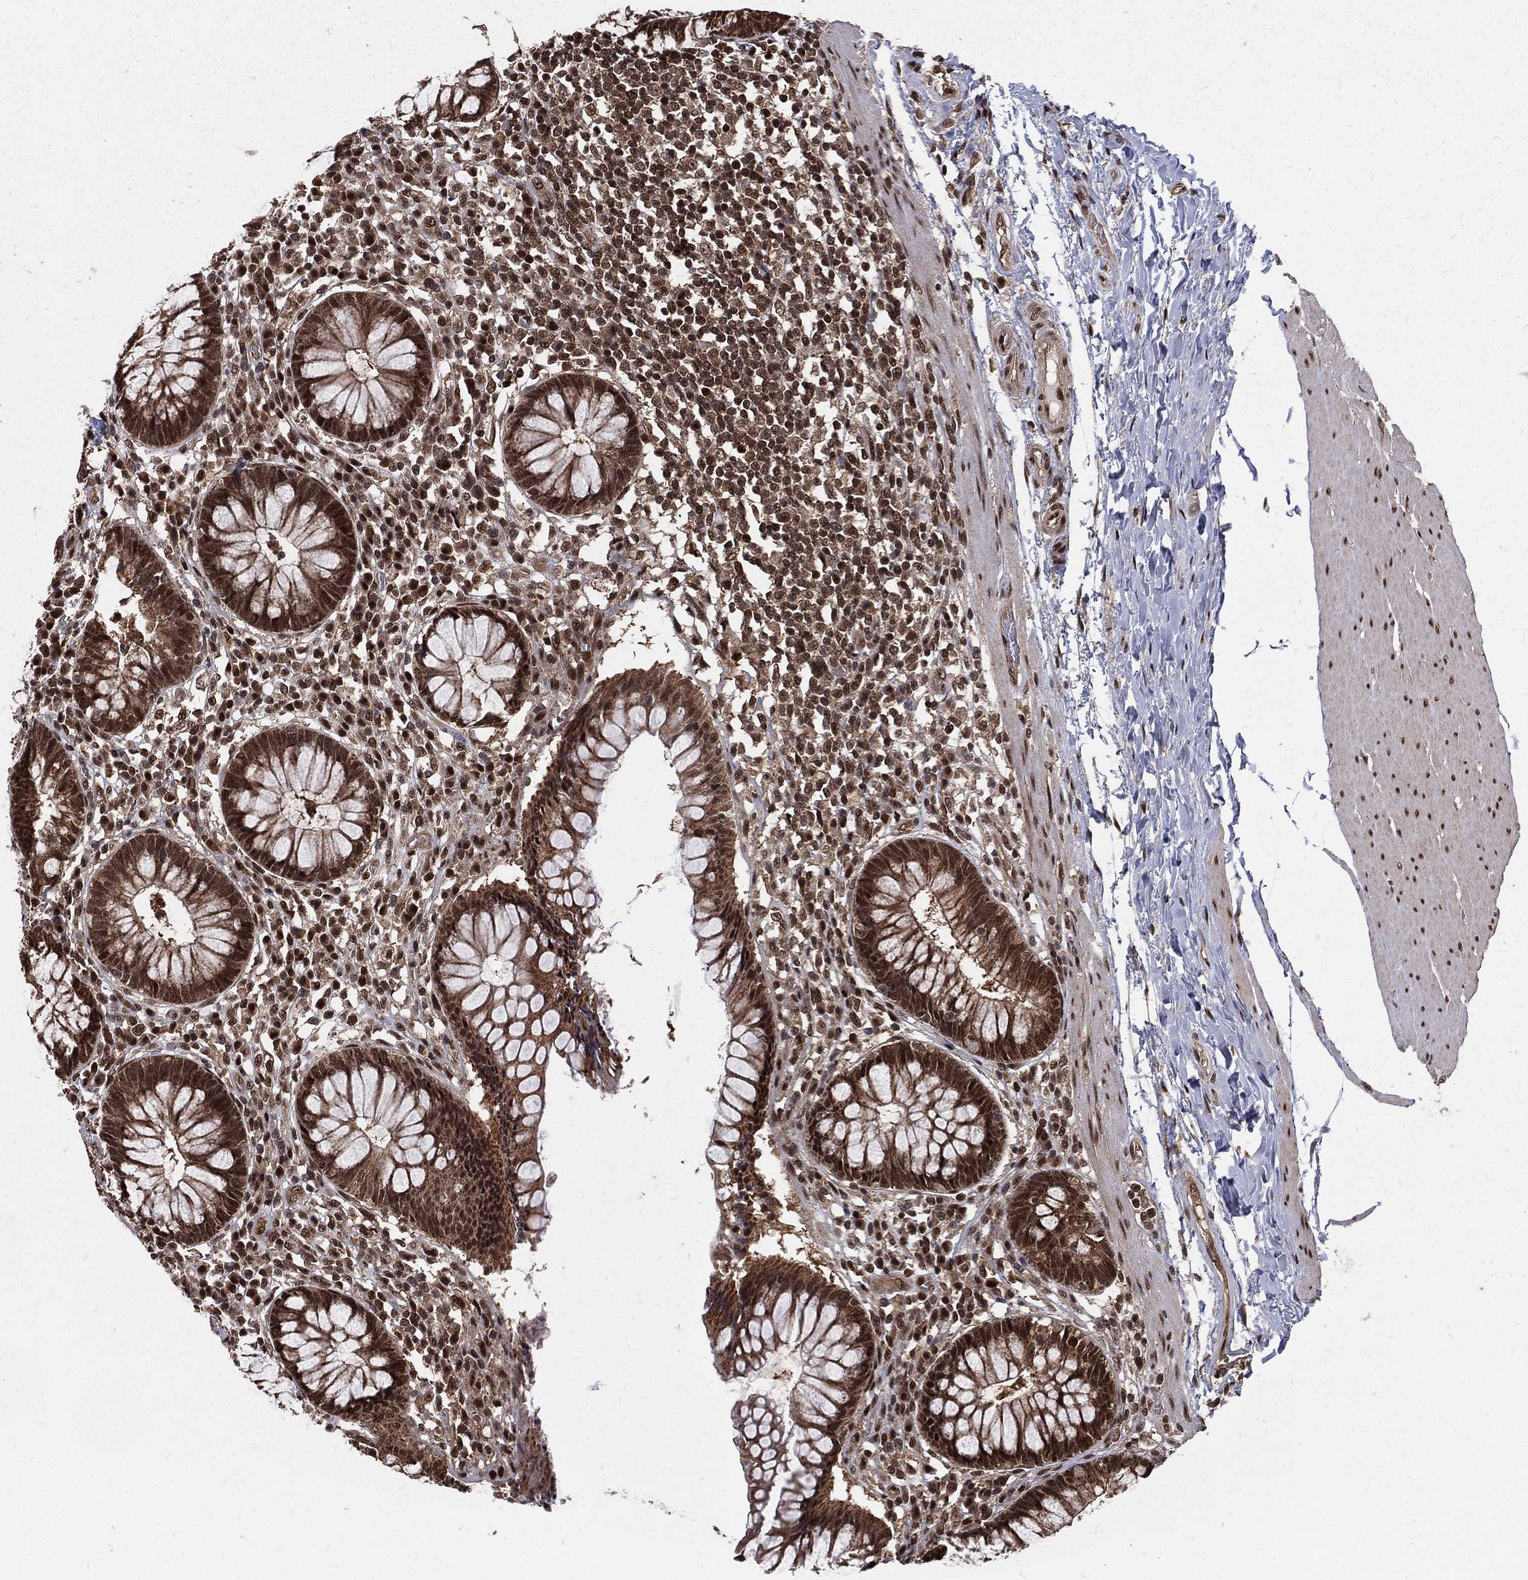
{"staining": {"intensity": "strong", "quantity": ">75%", "location": "cytoplasmic/membranous,nuclear"}, "tissue": "rectum", "cell_type": "Glandular cells", "image_type": "normal", "snomed": [{"axis": "morphology", "description": "Normal tissue, NOS"}, {"axis": "topography", "description": "Rectum"}], "caption": "Glandular cells show strong cytoplasmic/membranous,nuclear positivity in approximately >75% of cells in normal rectum.", "gene": "COPS4", "patient": {"sex": "female", "age": 58}}